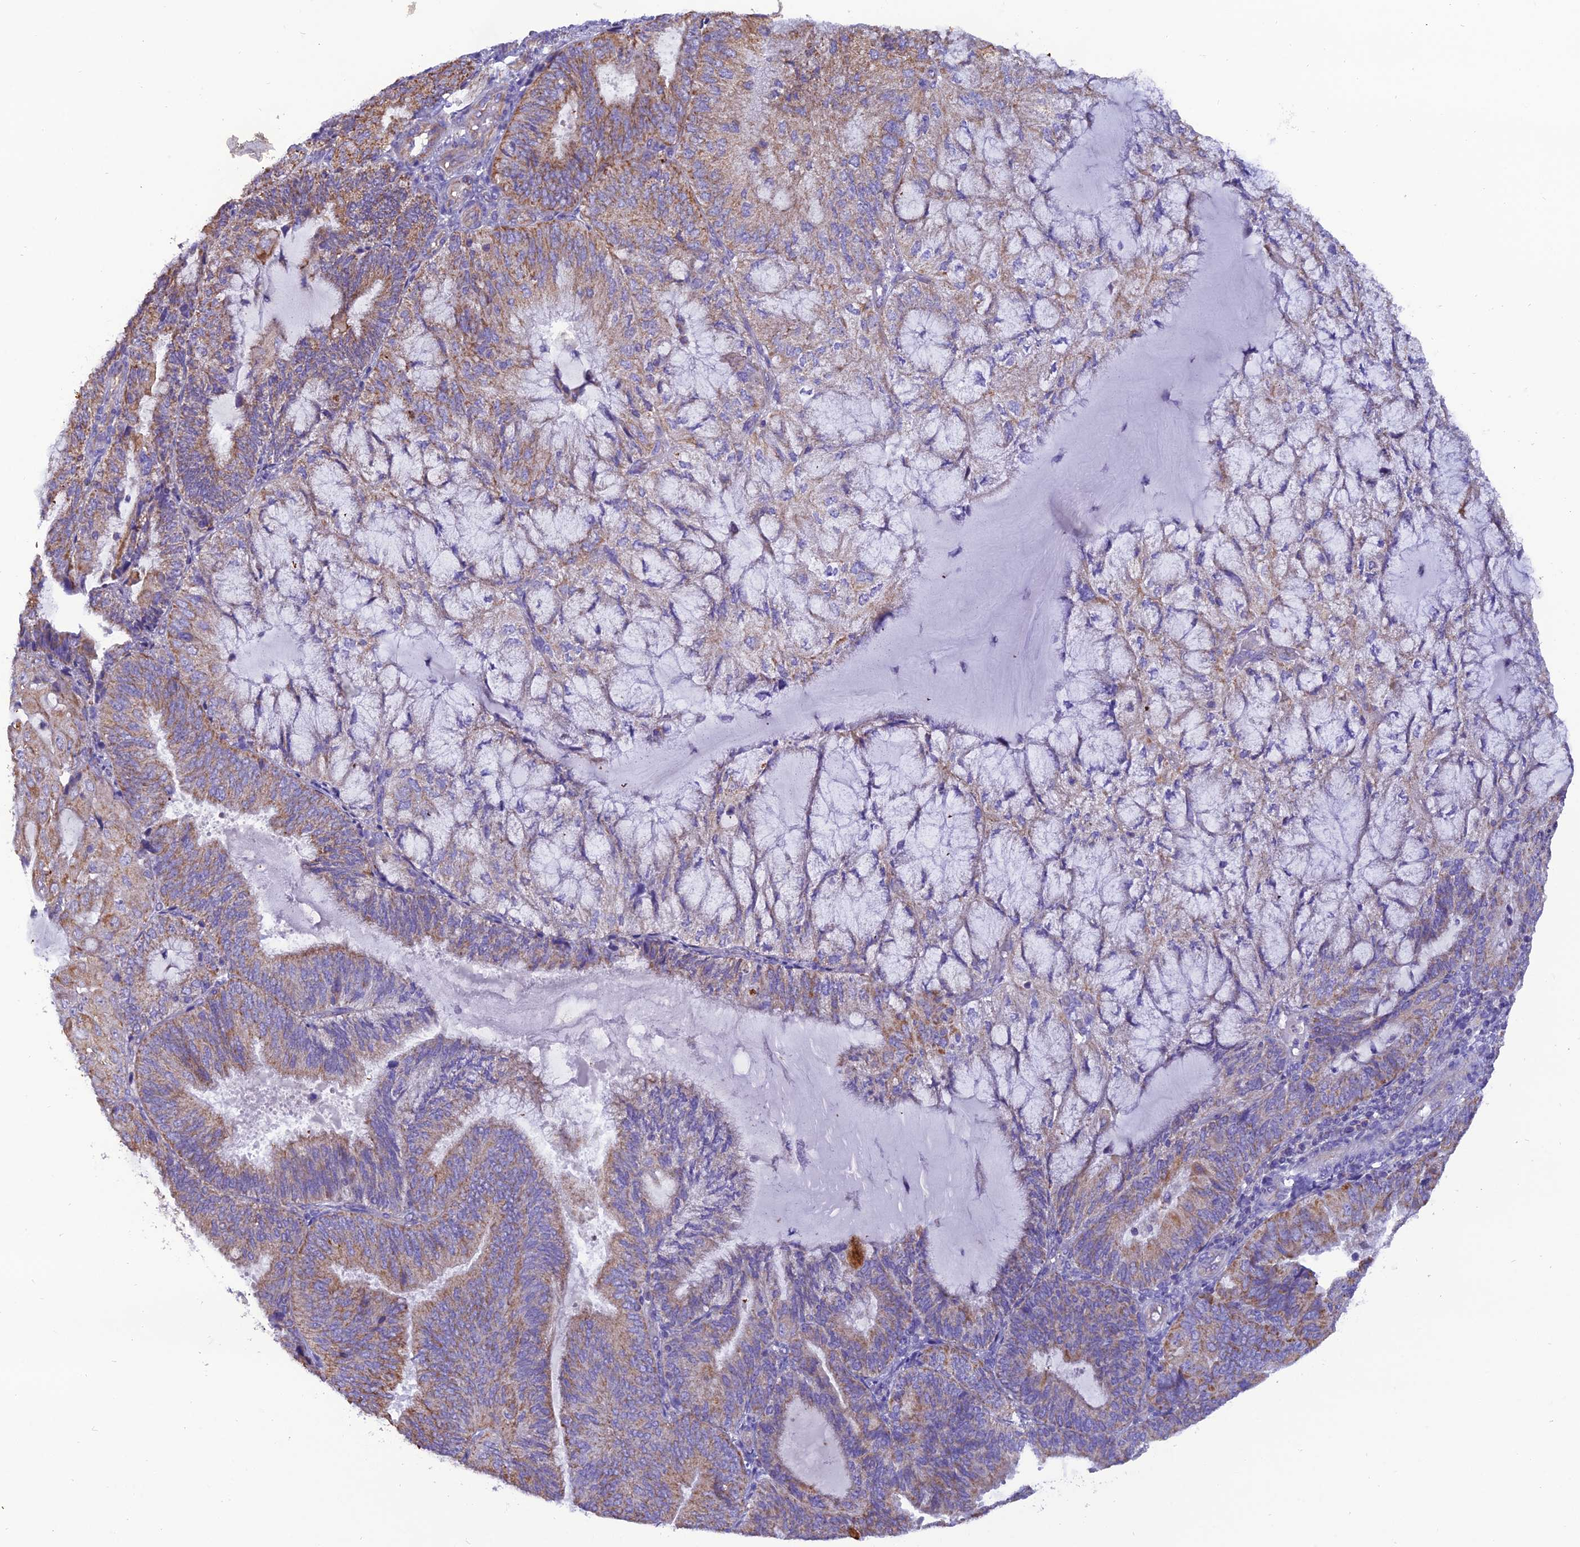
{"staining": {"intensity": "moderate", "quantity": "25%-75%", "location": "cytoplasmic/membranous"}, "tissue": "endometrial cancer", "cell_type": "Tumor cells", "image_type": "cancer", "snomed": [{"axis": "morphology", "description": "Adenocarcinoma, NOS"}, {"axis": "topography", "description": "Endometrium"}], "caption": "Adenocarcinoma (endometrial) stained with a brown dye shows moderate cytoplasmic/membranous positive expression in about 25%-75% of tumor cells.", "gene": "GPD1", "patient": {"sex": "female", "age": 81}}